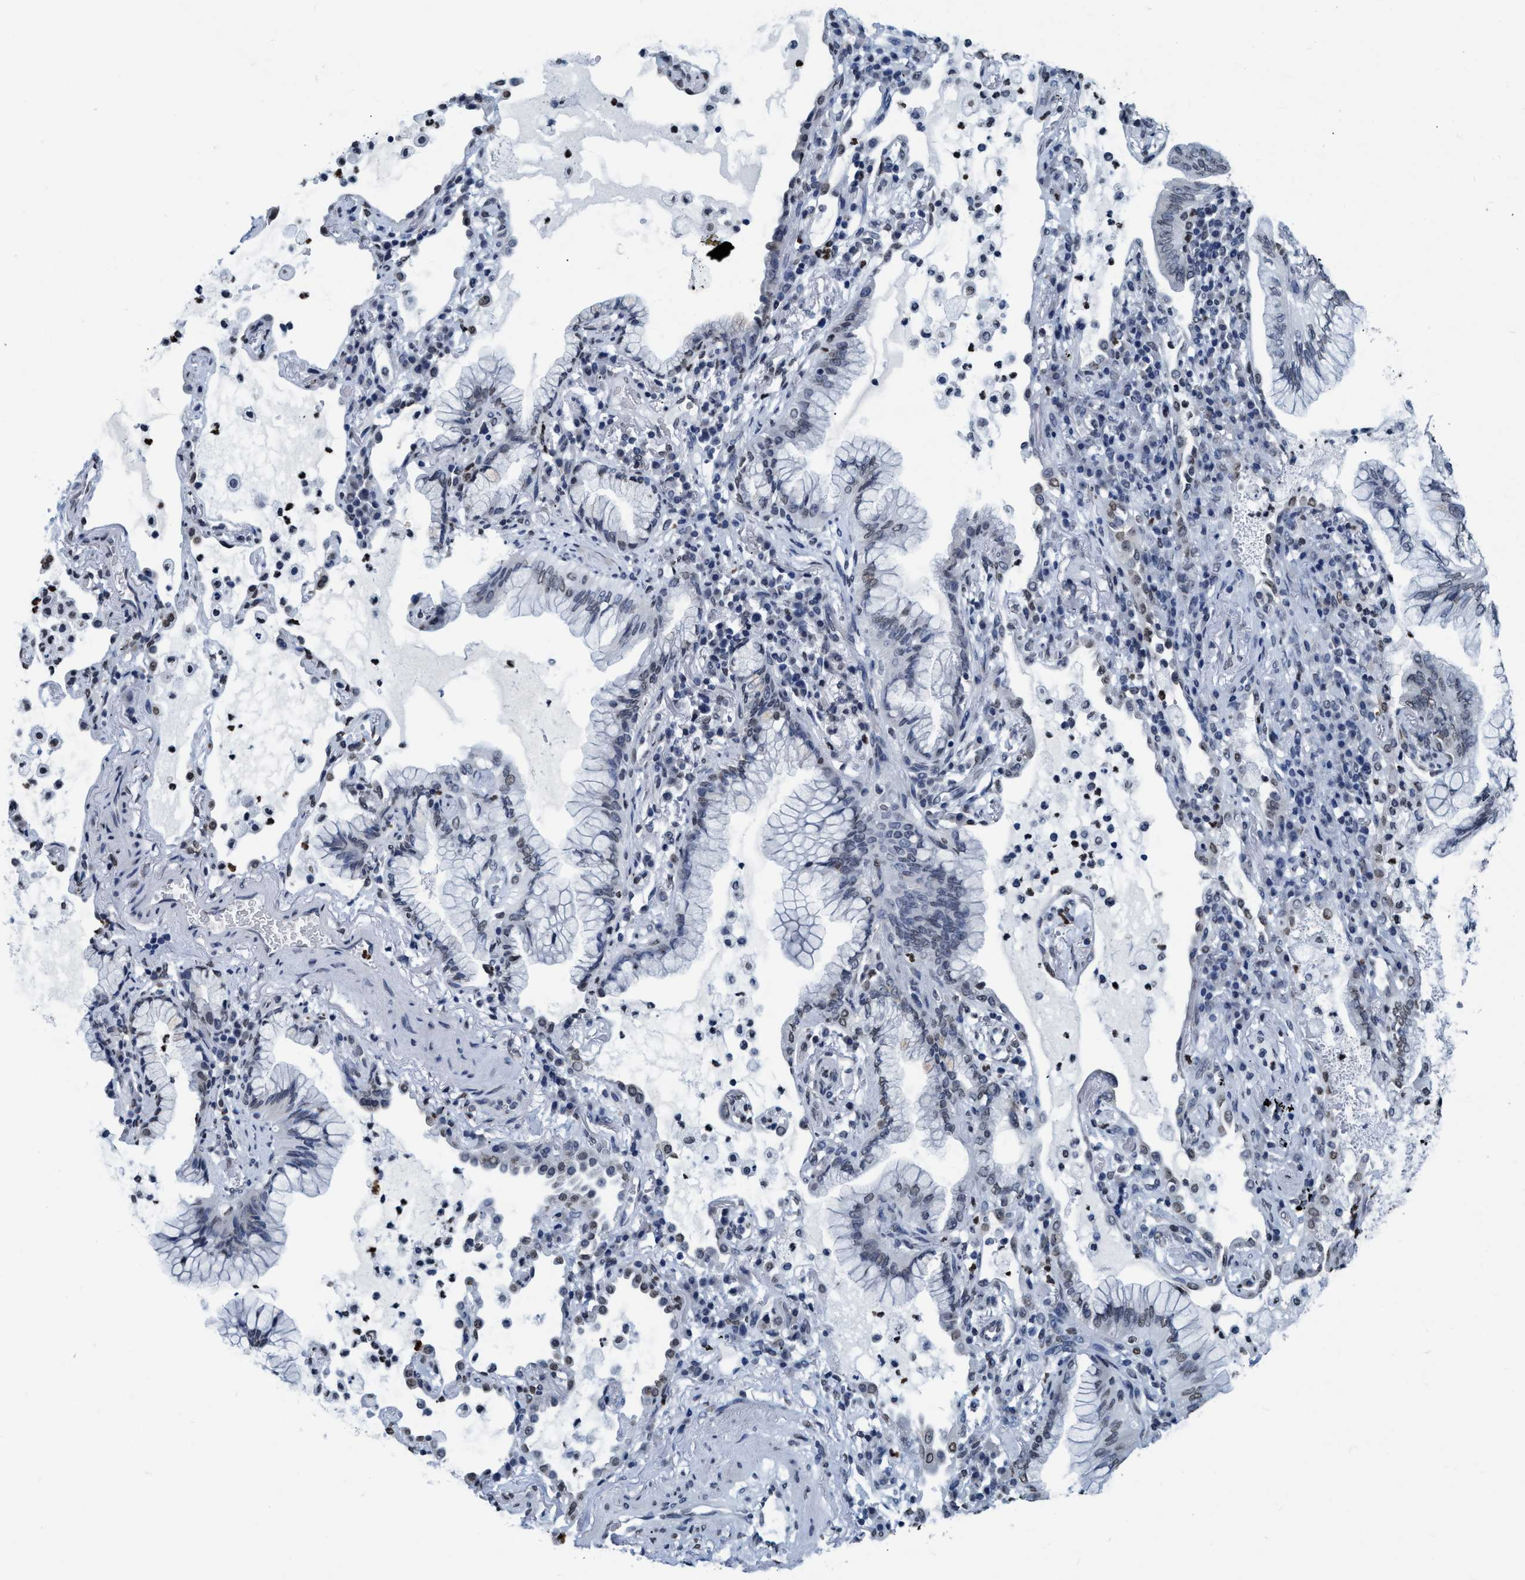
{"staining": {"intensity": "negative", "quantity": "none", "location": "none"}, "tissue": "lung cancer", "cell_type": "Tumor cells", "image_type": "cancer", "snomed": [{"axis": "morphology", "description": "Adenocarcinoma, NOS"}, {"axis": "topography", "description": "Lung"}], "caption": "A histopathology image of human lung adenocarcinoma is negative for staining in tumor cells.", "gene": "CCNE2", "patient": {"sex": "female", "age": 70}}